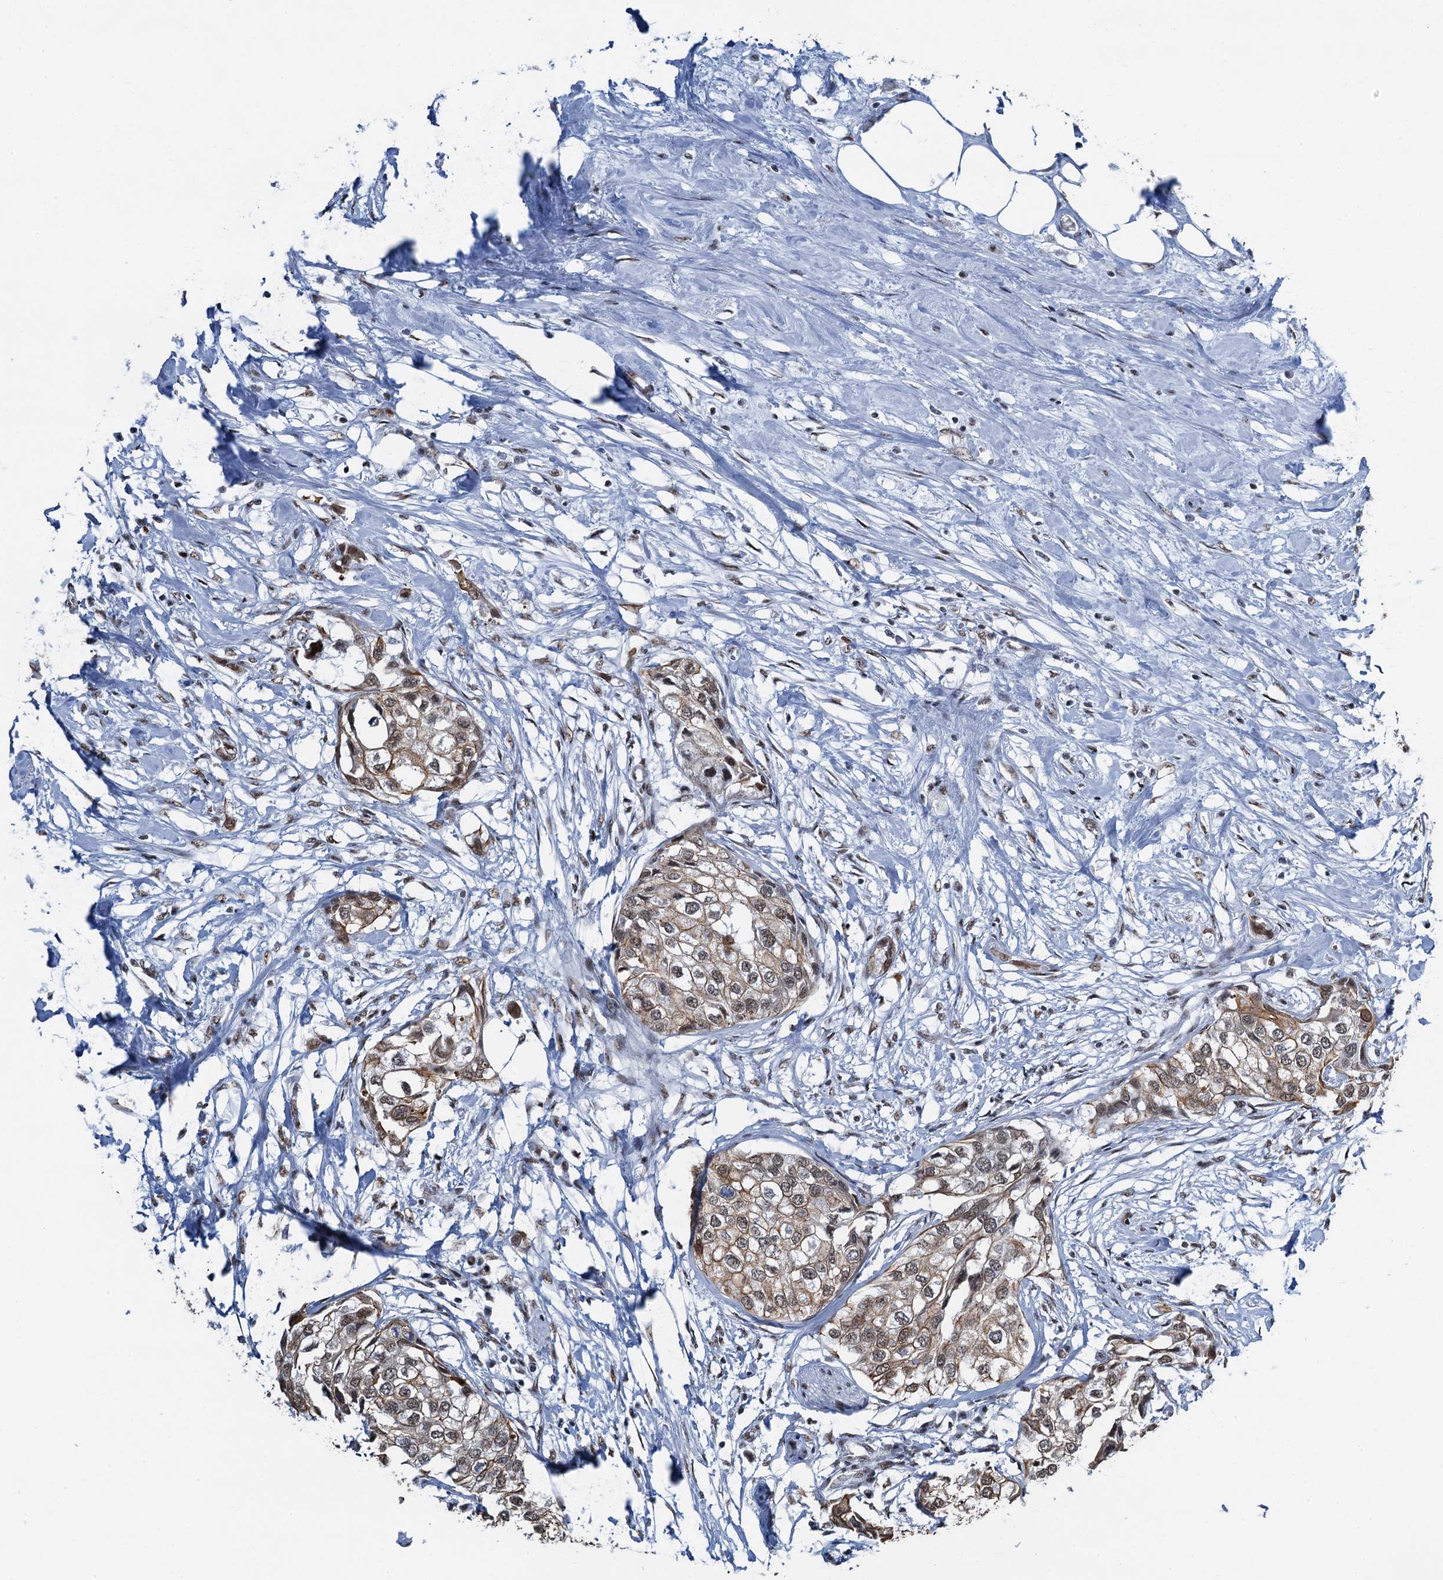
{"staining": {"intensity": "weak", "quantity": "25%-75%", "location": "cytoplasmic/membranous,nuclear"}, "tissue": "urothelial cancer", "cell_type": "Tumor cells", "image_type": "cancer", "snomed": [{"axis": "morphology", "description": "Urothelial carcinoma, High grade"}, {"axis": "topography", "description": "Urinary bladder"}], "caption": "Protein staining by IHC reveals weak cytoplasmic/membranous and nuclear expression in about 25%-75% of tumor cells in high-grade urothelial carcinoma.", "gene": "ZNF609", "patient": {"sex": "male", "age": 64}}